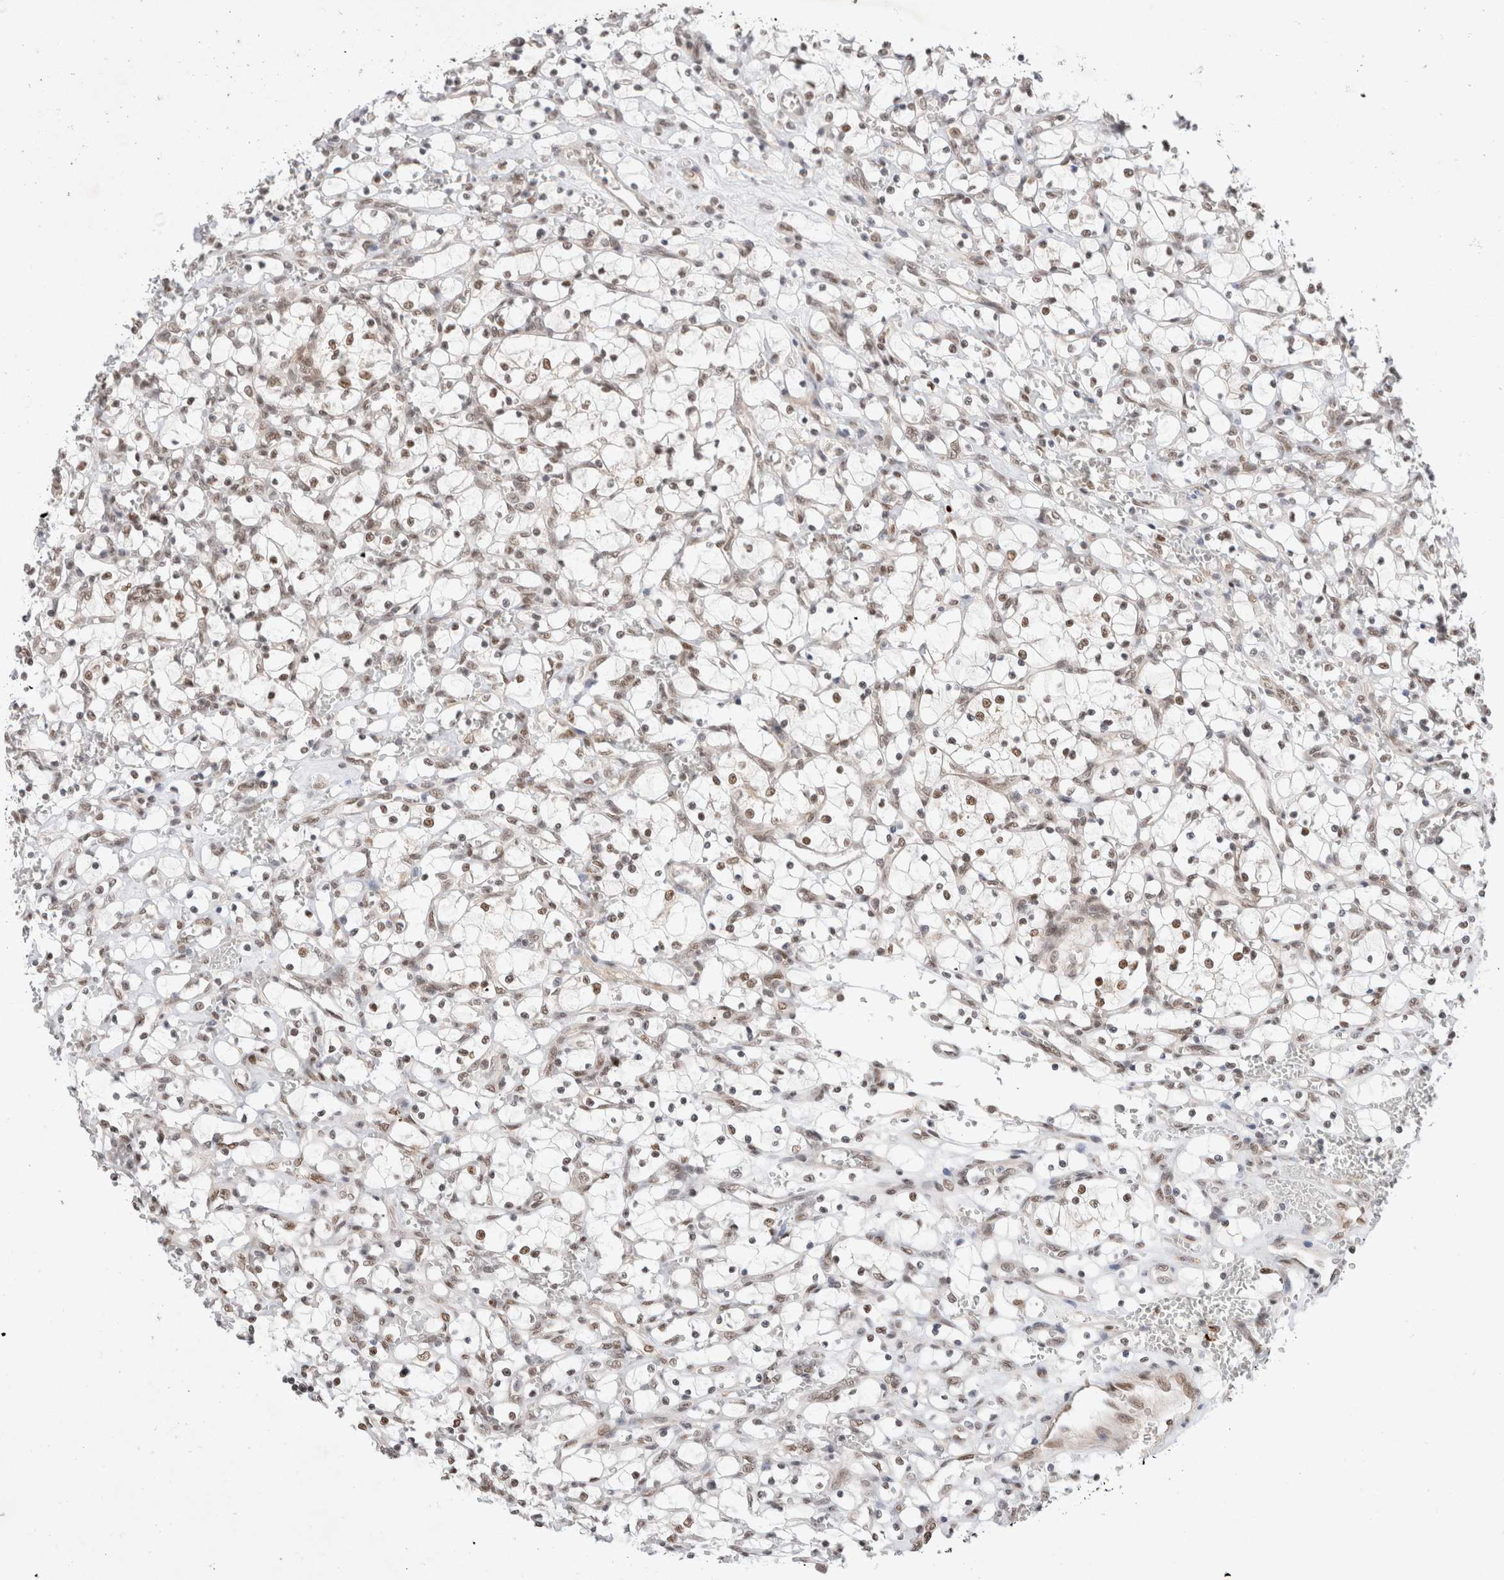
{"staining": {"intensity": "weak", "quantity": ">75%", "location": "nuclear"}, "tissue": "renal cancer", "cell_type": "Tumor cells", "image_type": "cancer", "snomed": [{"axis": "morphology", "description": "Adenocarcinoma, NOS"}, {"axis": "topography", "description": "Kidney"}], "caption": "The immunohistochemical stain labels weak nuclear staining in tumor cells of renal cancer tissue. Using DAB (3,3'-diaminobenzidine) (brown) and hematoxylin (blue) stains, captured at high magnification using brightfield microscopy.", "gene": "GTF2I", "patient": {"sex": "female", "age": 69}}